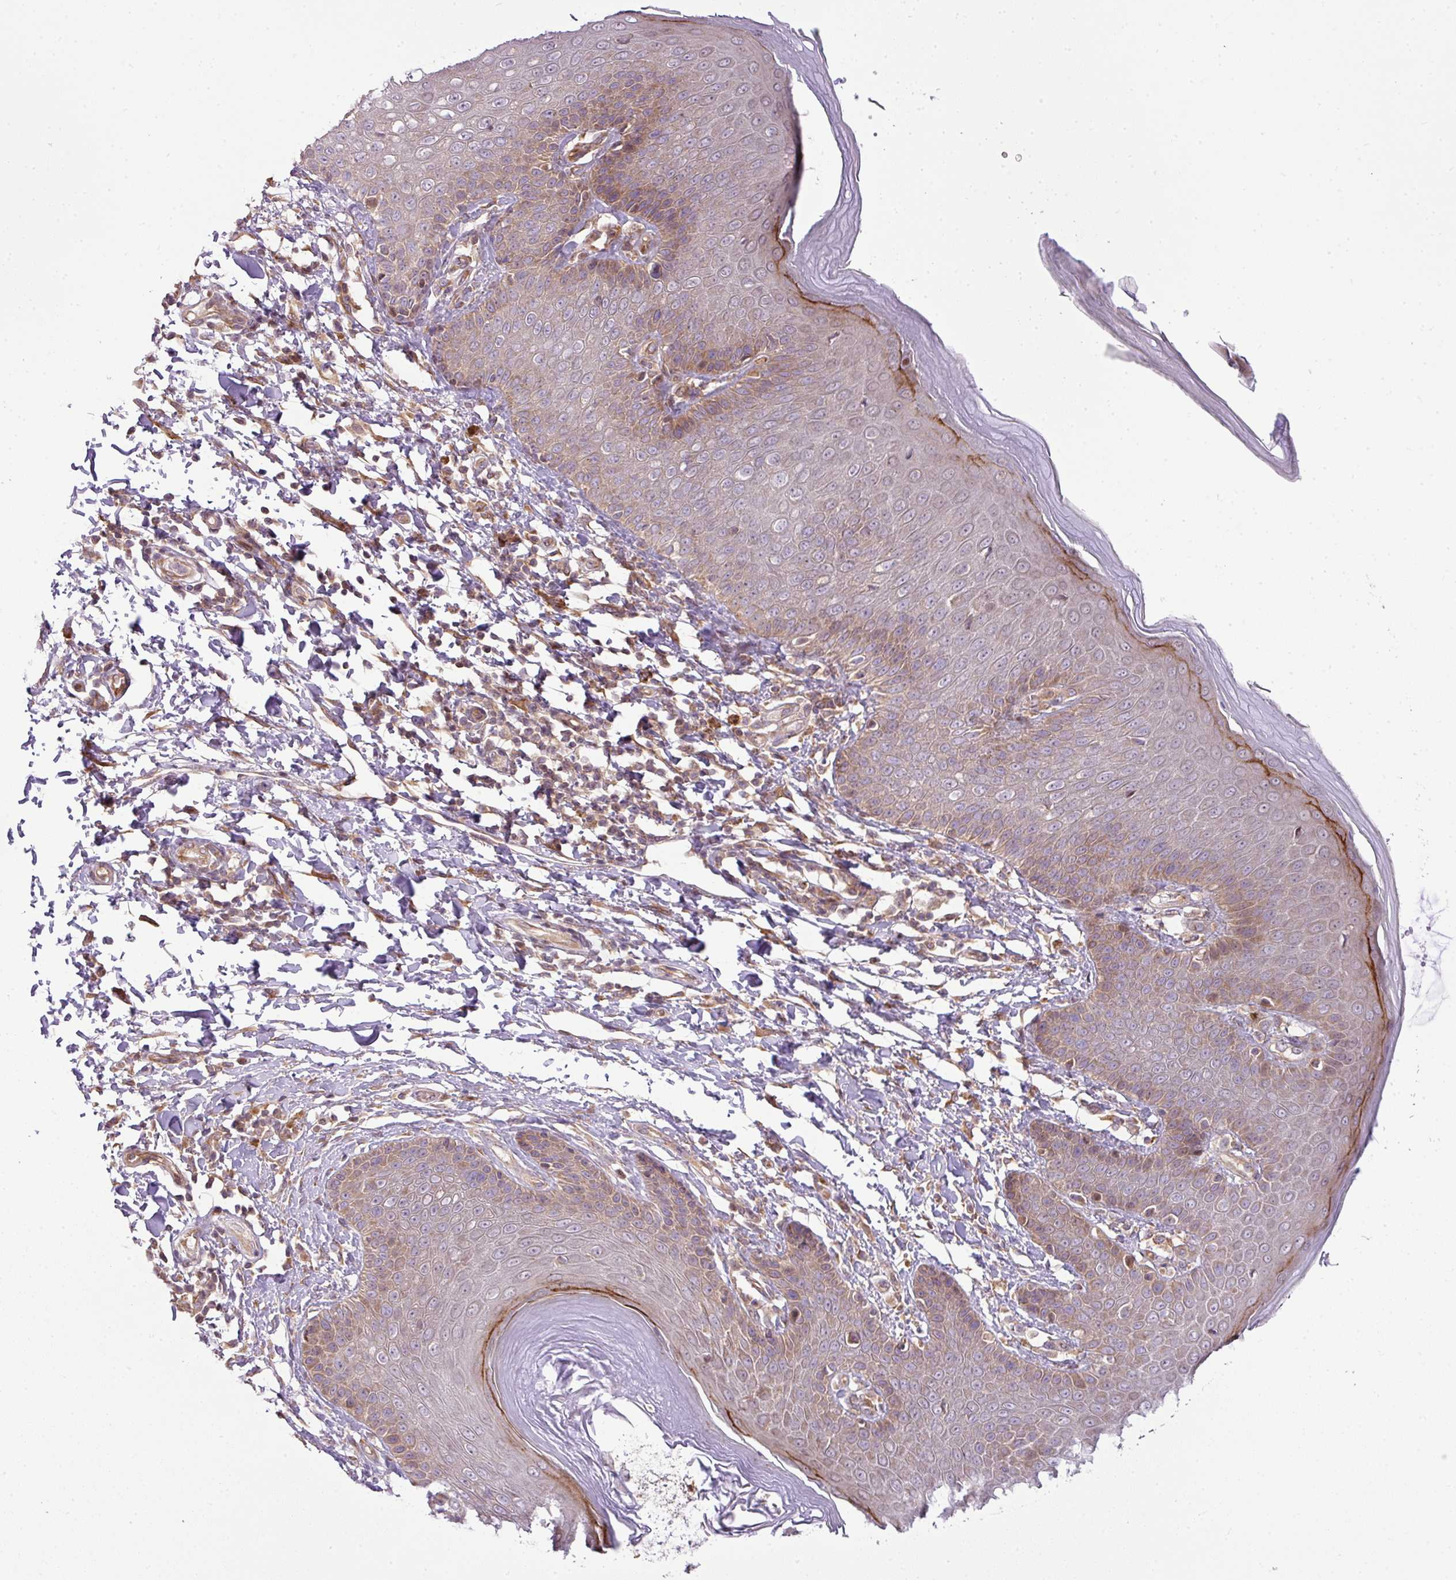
{"staining": {"intensity": "strong", "quantity": "<25%", "location": "cytoplasmic/membranous,nuclear"}, "tissue": "skin", "cell_type": "Epidermal cells", "image_type": "normal", "snomed": [{"axis": "morphology", "description": "Normal tissue, NOS"}, {"axis": "topography", "description": "Peripheral nerve tissue"}], "caption": "Immunohistochemistry micrograph of unremarkable skin: human skin stained using immunohistochemistry (IHC) shows medium levels of strong protein expression localized specifically in the cytoplasmic/membranous,nuclear of epidermal cells, appearing as a cytoplasmic/membranous,nuclear brown color.", "gene": "COX18", "patient": {"sex": "male", "age": 51}}